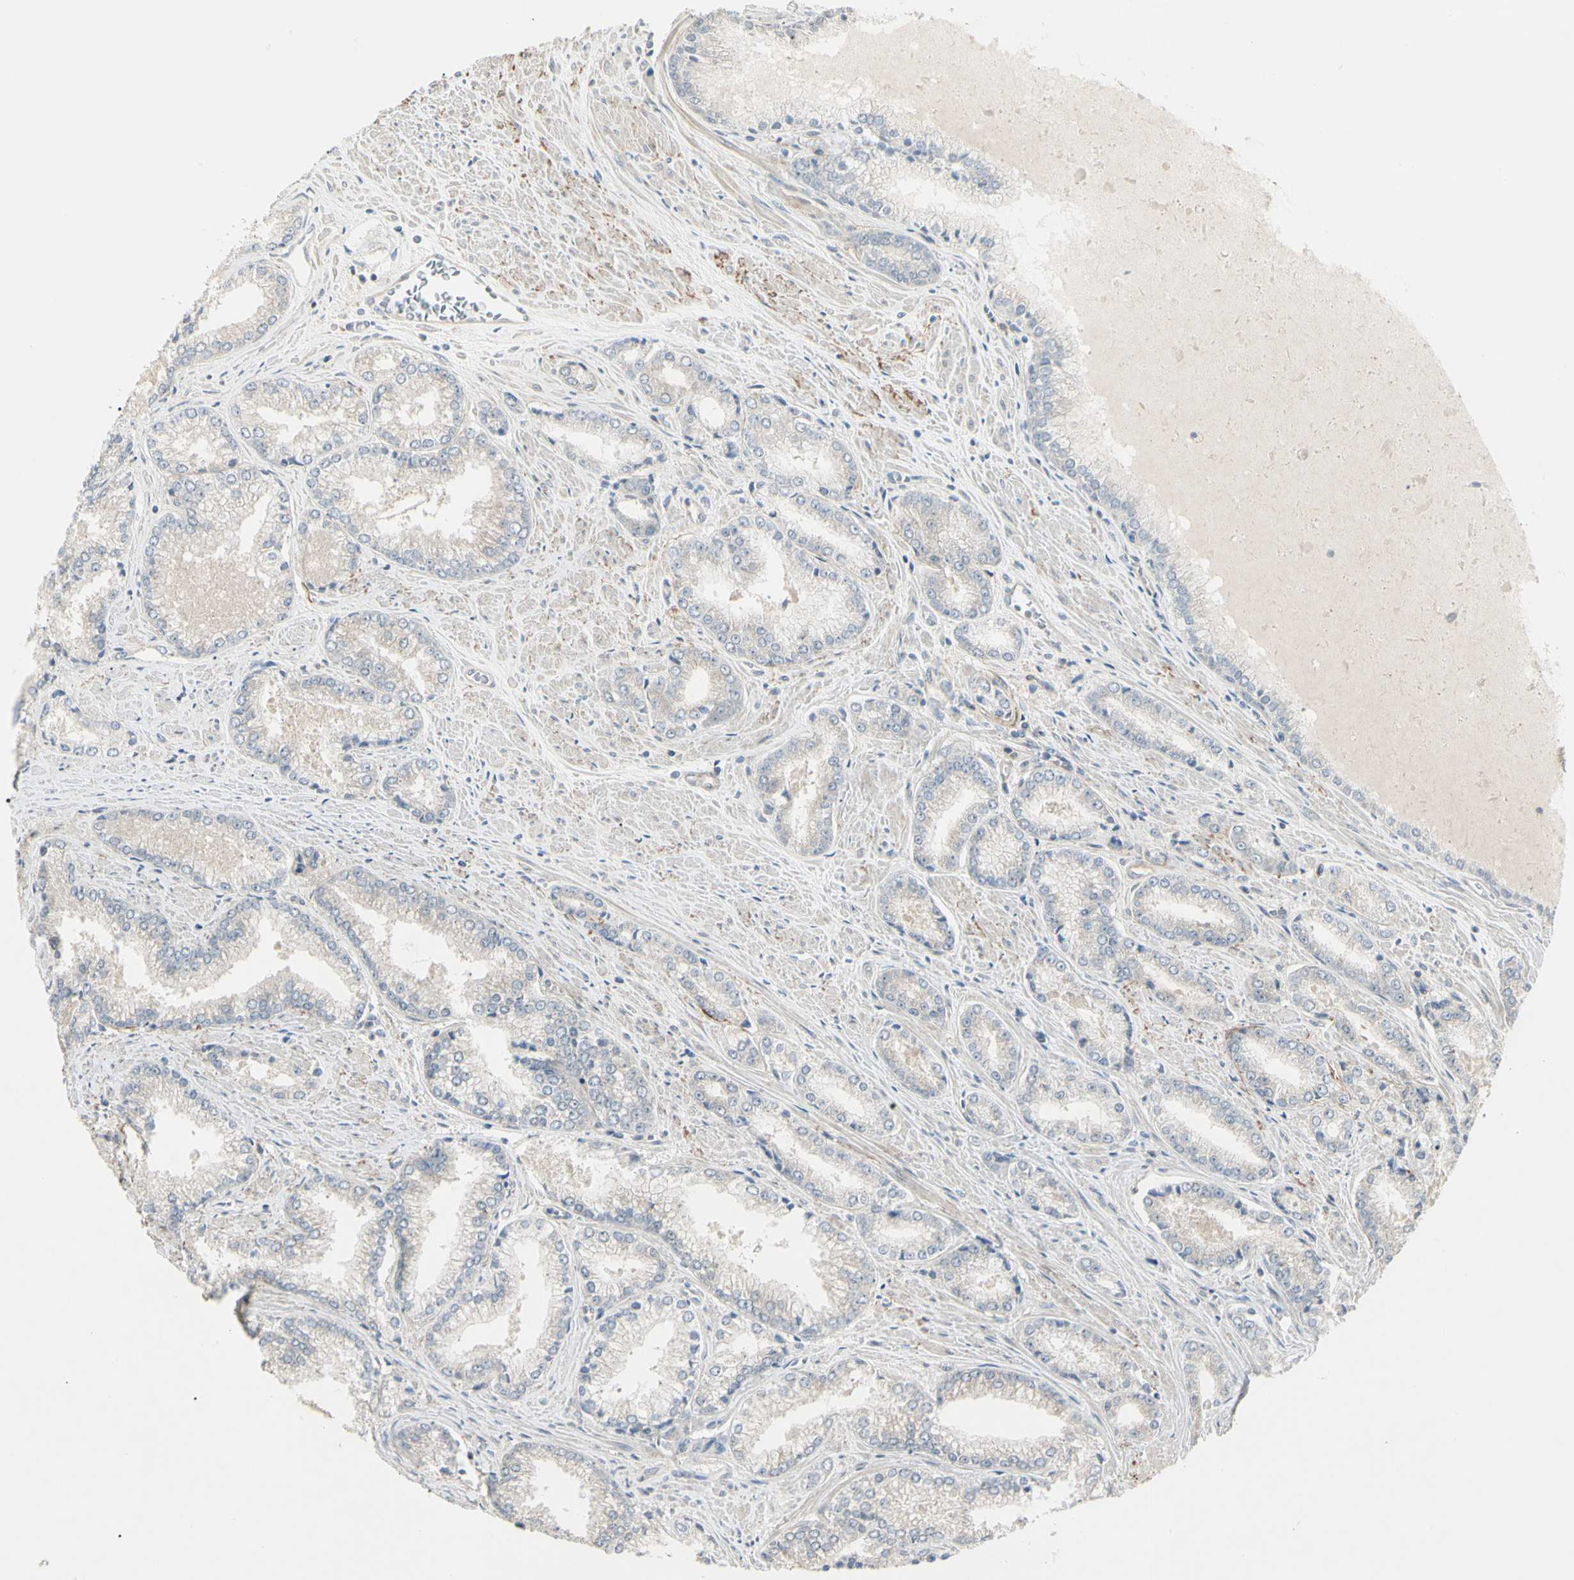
{"staining": {"intensity": "weak", "quantity": ">75%", "location": "cytoplasmic/membranous"}, "tissue": "prostate cancer", "cell_type": "Tumor cells", "image_type": "cancer", "snomed": [{"axis": "morphology", "description": "Adenocarcinoma, Low grade"}, {"axis": "topography", "description": "Prostate"}], "caption": "High-magnification brightfield microscopy of prostate cancer stained with DAB (brown) and counterstained with hematoxylin (blue). tumor cells exhibit weak cytoplasmic/membranous expression is present in approximately>75% of cells. (DAB = brown stain, brightfield microscopy at high magnification).", "gene": "F2R", "patient": {"sex": "male", "age": 64}}